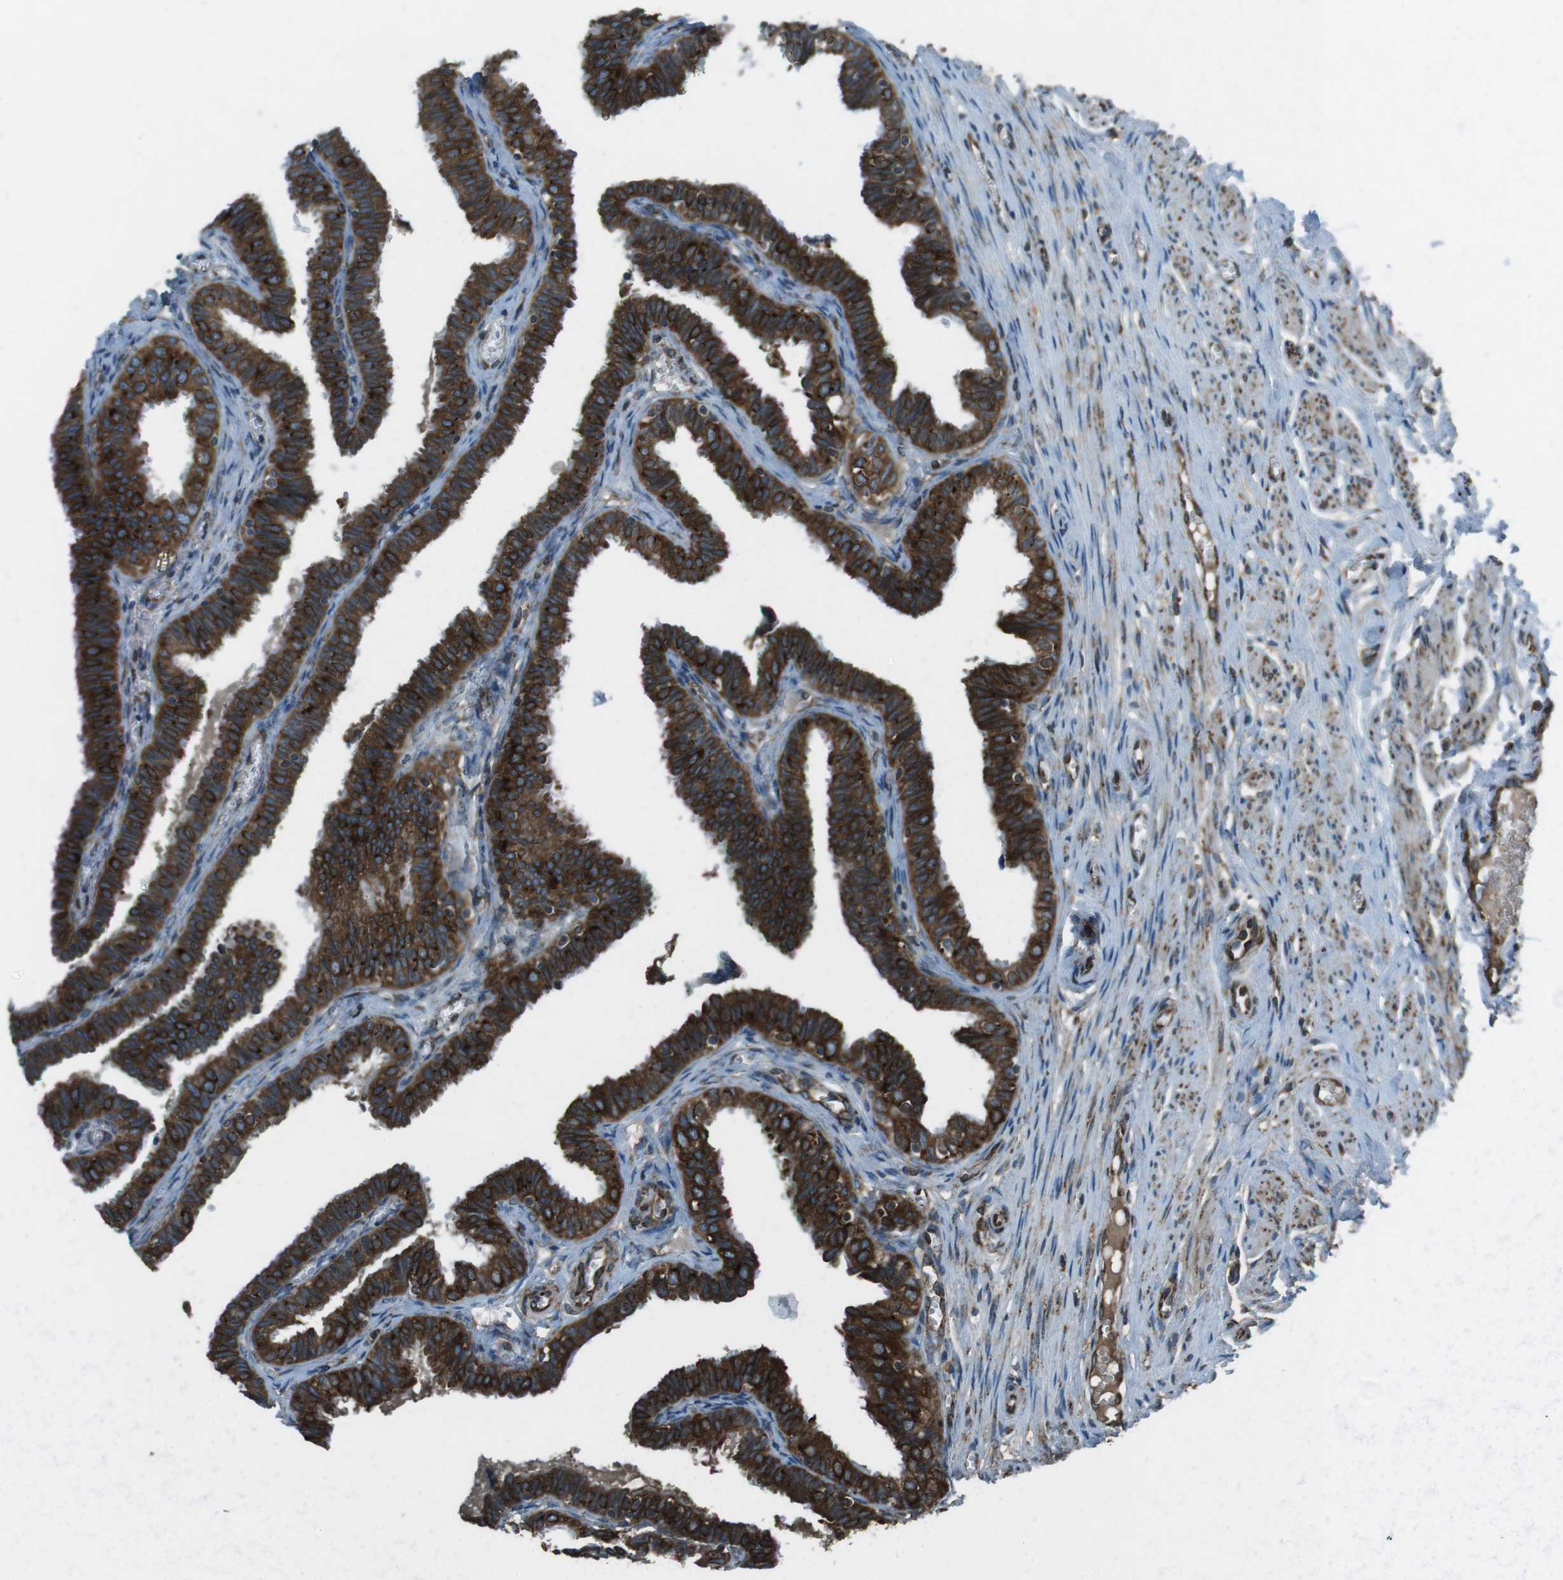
{"staining": {"intensity": "strong", "quantity": ">75%", "location": "cytoplasmic/membranous"}, "tissue": "fallopian tube", "cell_type": "Glandular cells", "image_type": "normal", "snomed": [{"axis": "morphology", "description": "Normal tissue, NOS"}, {"axis": "topography", "description": "Fallopian tube"}], "caption": "A high amount of strong cytoplasmic/membranous expression is seen in approximately >75% of glandular cells in benign fallopian tube. The protein of interest is stained brown, and the nuclei are stained in blue (DAB (3,3'-diaminobenzidine) IHC with brightfield microscopy, high magnification).", "gene": "KTN1", "patient": {"sex": "female", "age": 46}}